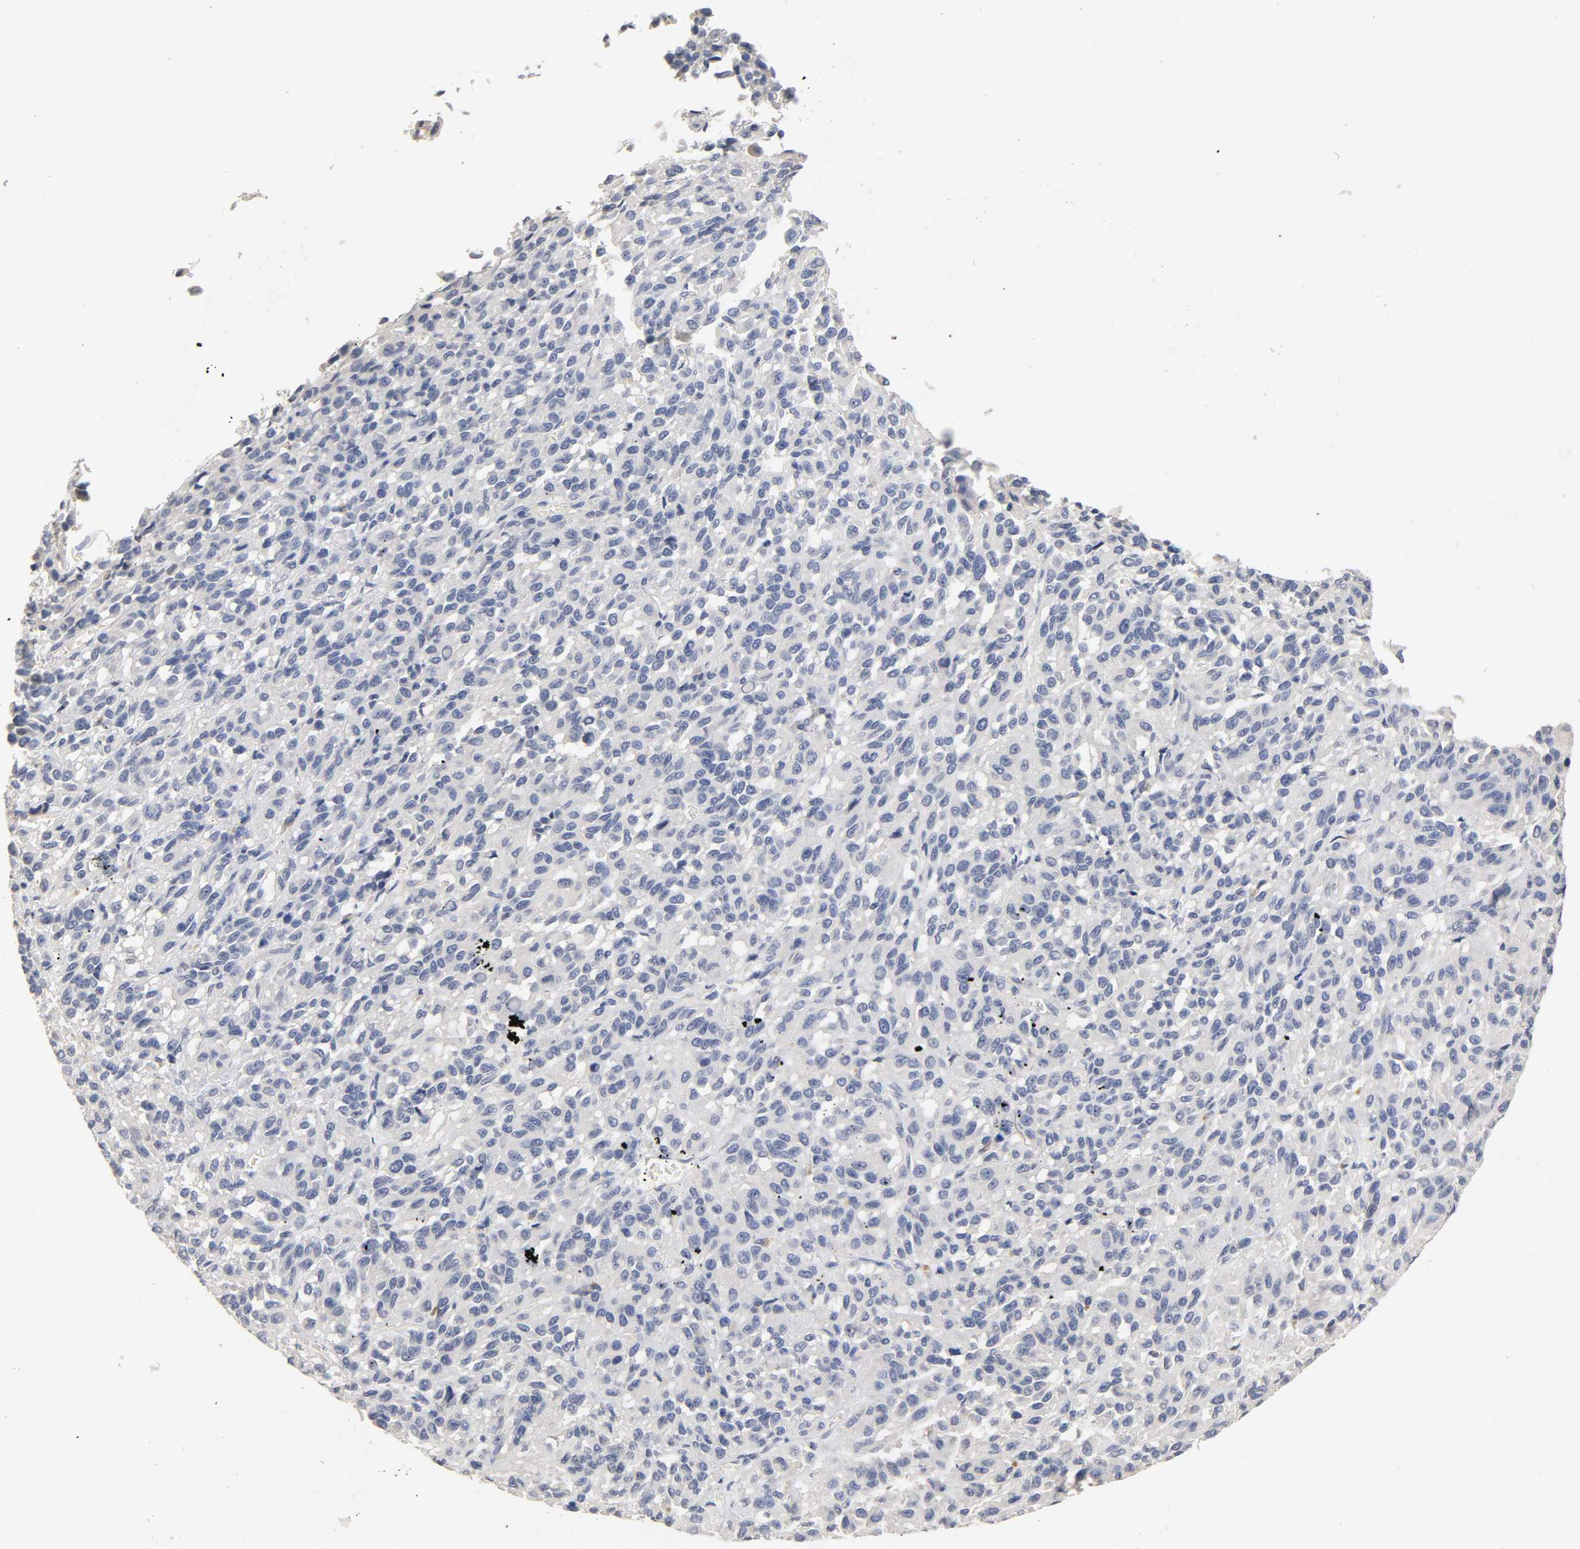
{"staining": {"intensity": "negative", "quantity": "none", "location": "none"}, "tissue": "melanoma", "cell_type": "Tumor cells", "image_type": "cancer", "snomed": [{"axis": "morphology", "description": "Malignant melanoma, Metastatic site"}, {"axis": "topography", "description": "Lung"}], "caption": "Malignant melanoma (metastatic site) stained for a protein using IHC reveals no positivity tumor cells.", "gene": "OVOL1", "patient": {"sex": "male", "age": 64}}